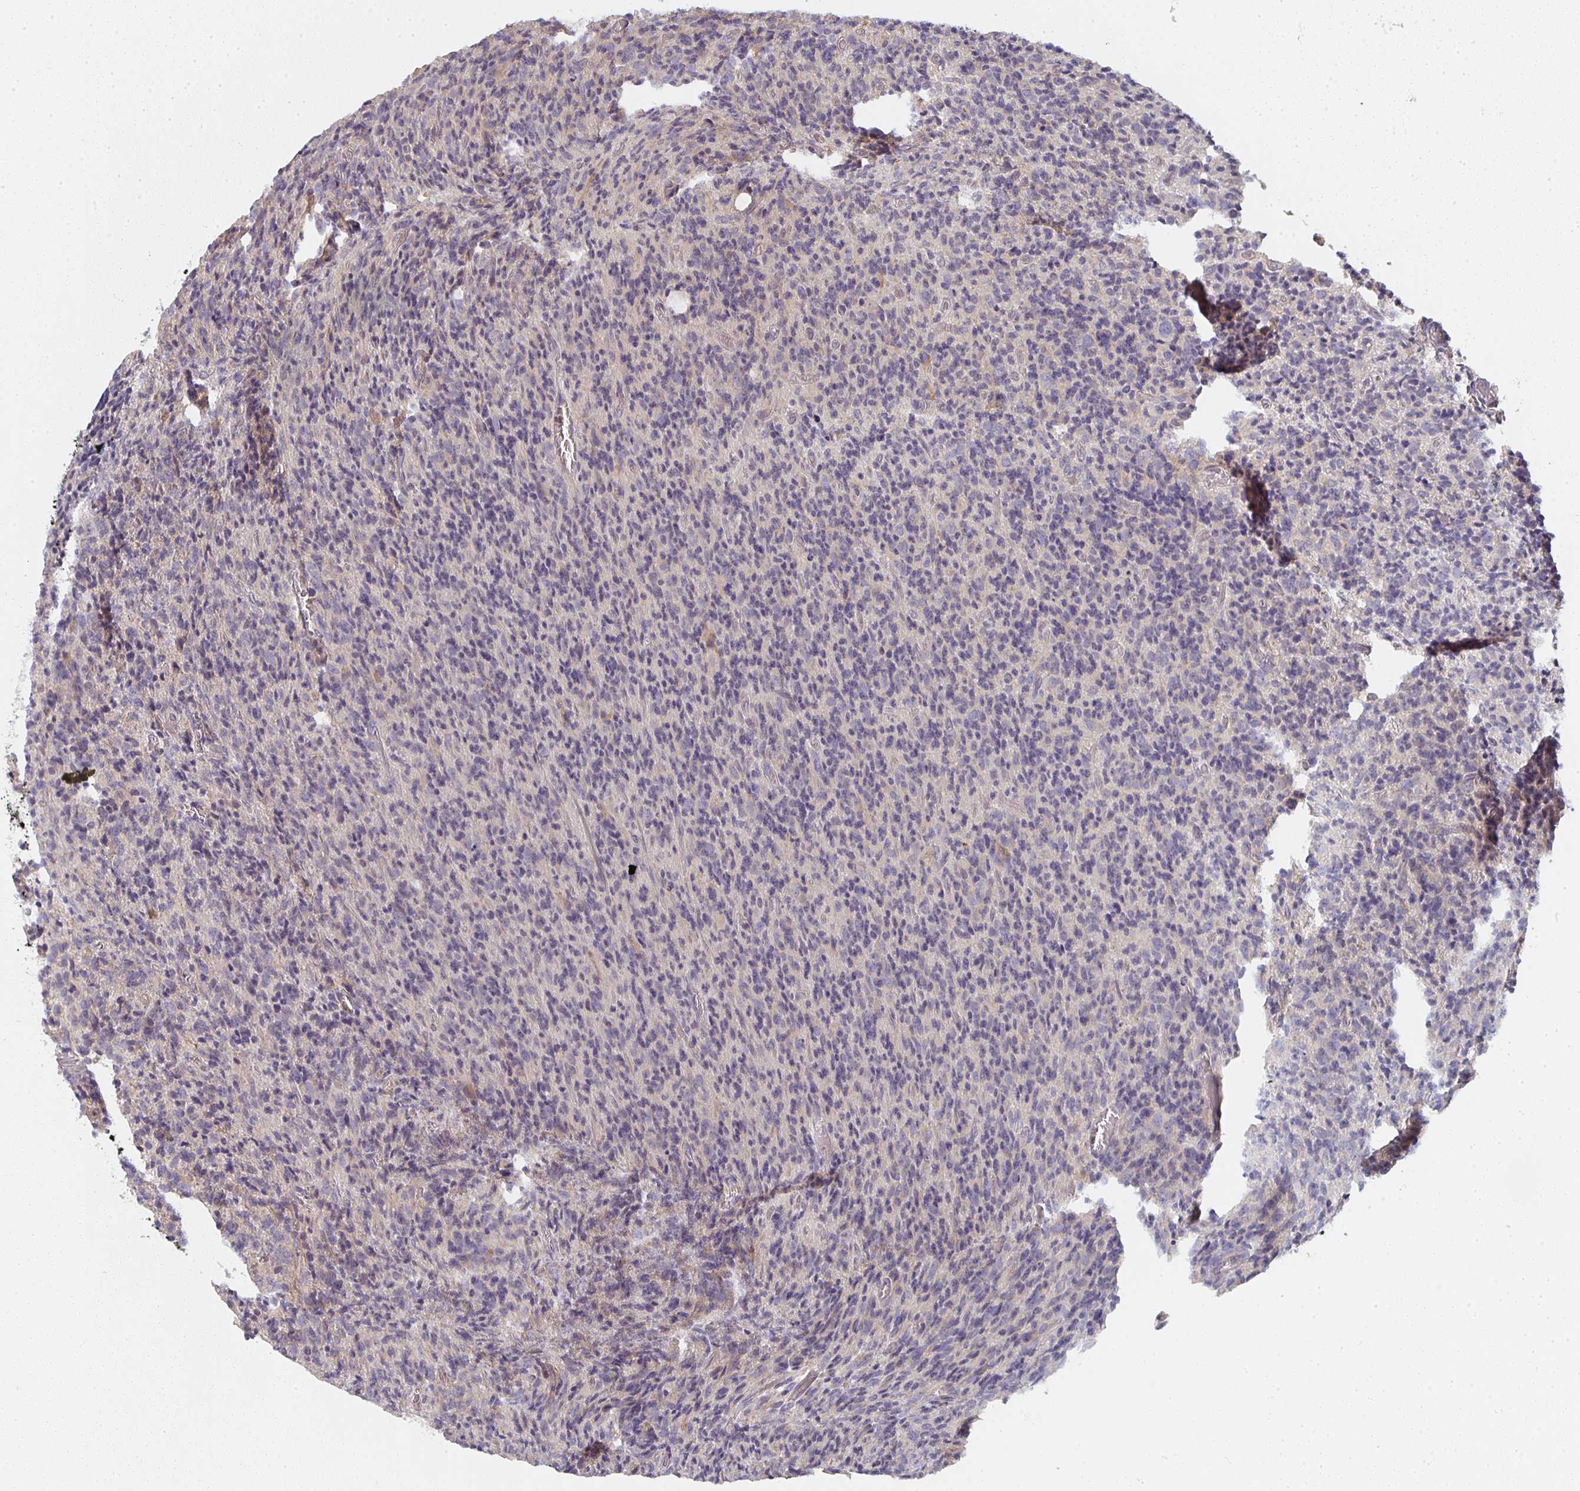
{"staining": {"intensity": "weak", "quantity": "<25%", "location": "cytoplasmic/membranous"}, "tissue": "glioma", "cell_type": "Tumor cells", "image_type": "cancer", "snomed": [{"axis": "morphology", "description": "Glioma, malignant, High grade"}, {"axis": "topography", "description": "Brain"}], "caption": "This is a histopathology image of immunohistochemistry (IHC) staining of malignant glioma (high-grade), which shows no positivity in tumor cells.", "gene": "CTHRC1", "patient": {"sex": "male", "age": 76}}